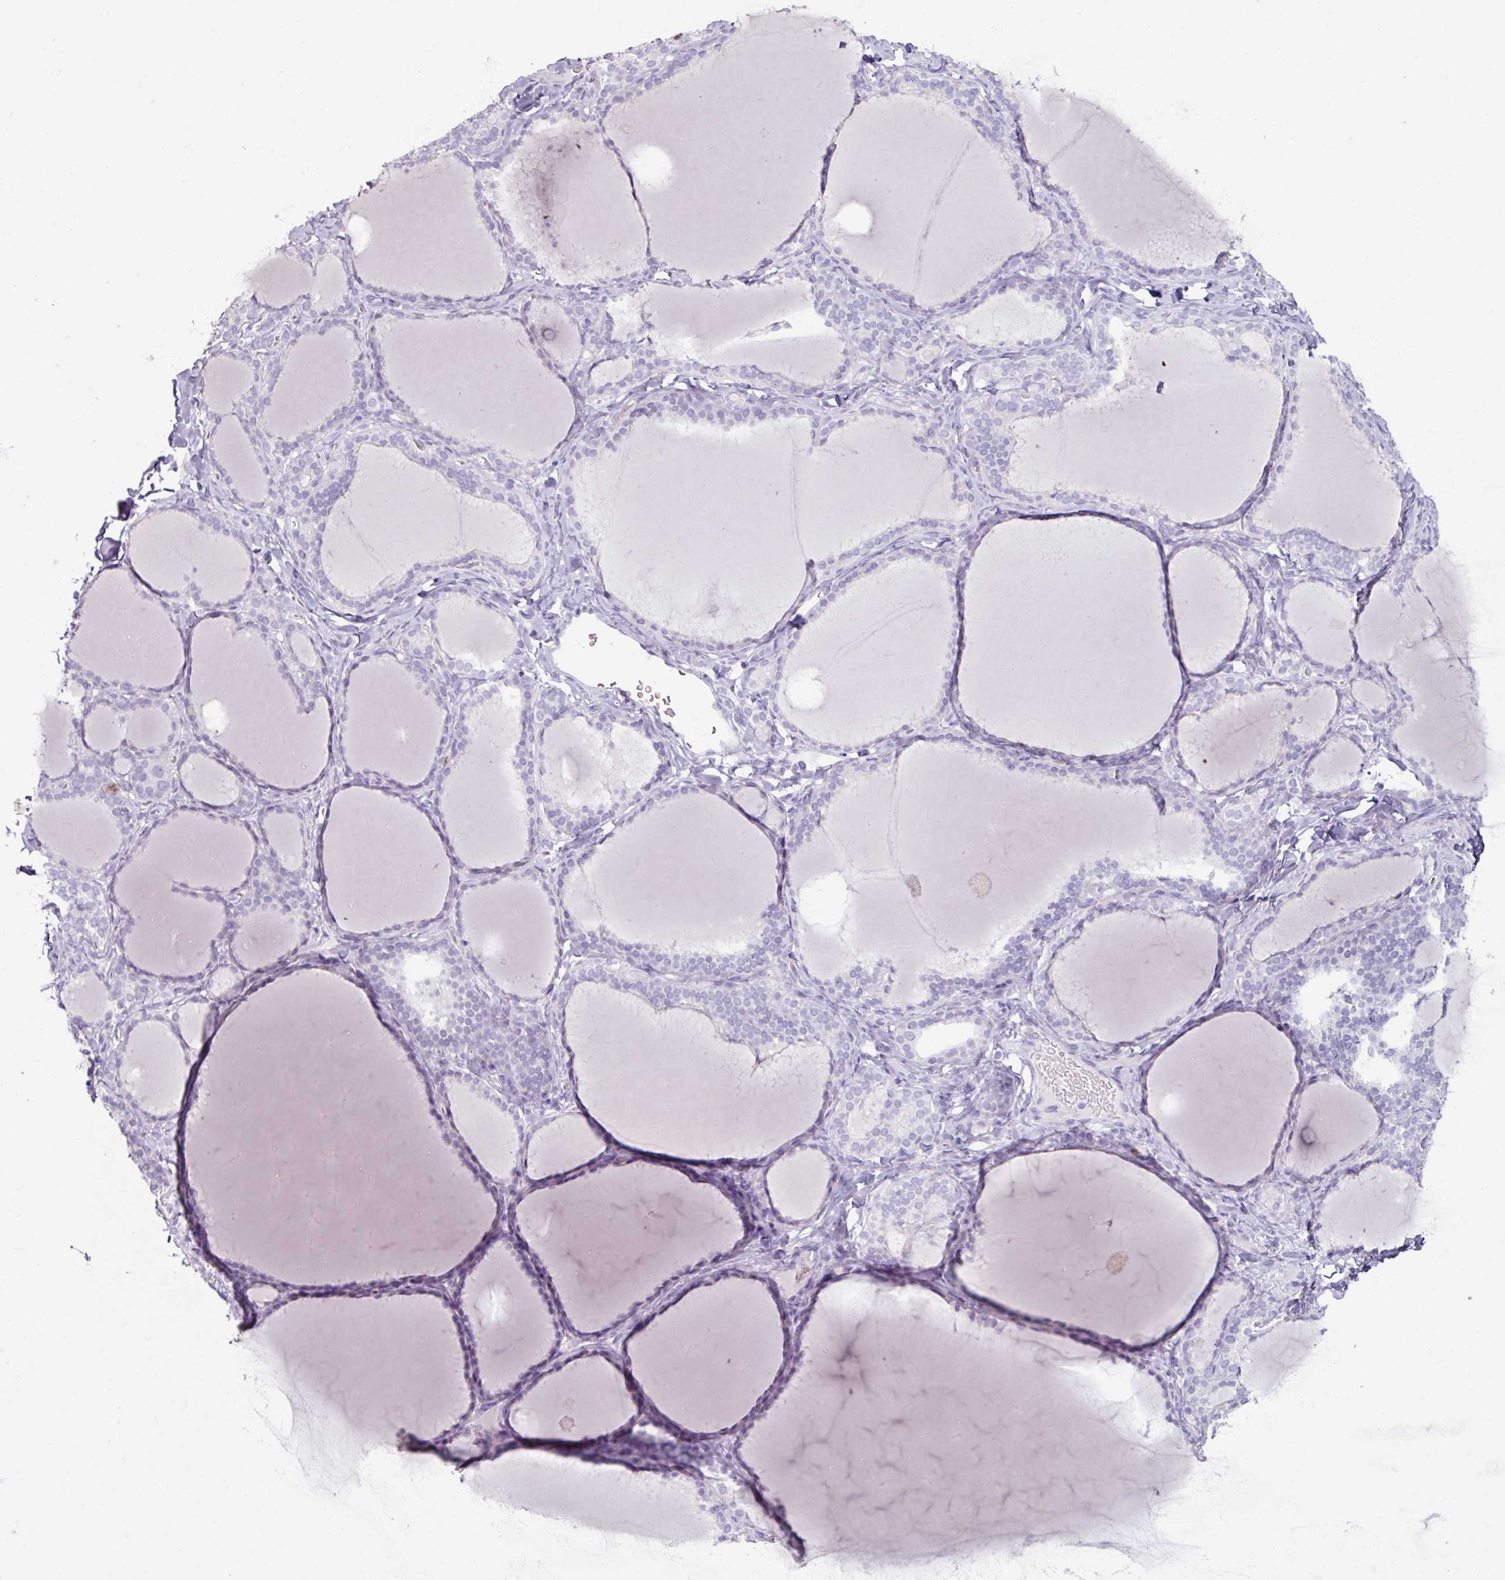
{"staining": {"intensity": "negative", "quantity": "none", "location": "none"}, "tissue": "thyroid gland", "cell_type": "Glandular cells", "image_type": "normal", "snomed": [{"axis": "morphology", "description": "Normal tissue, NOS"}, {"axis": "topography", "description": "Thyroid gland"}], "caption": "DAB (3,3'-diaminobenzidine) immunohistochemical staining of unremarkable thyroid gland demonstrates no significant staining in glandular cells.", "gene": "ARG1", "patient": {"sex": "female", "age": 31}}